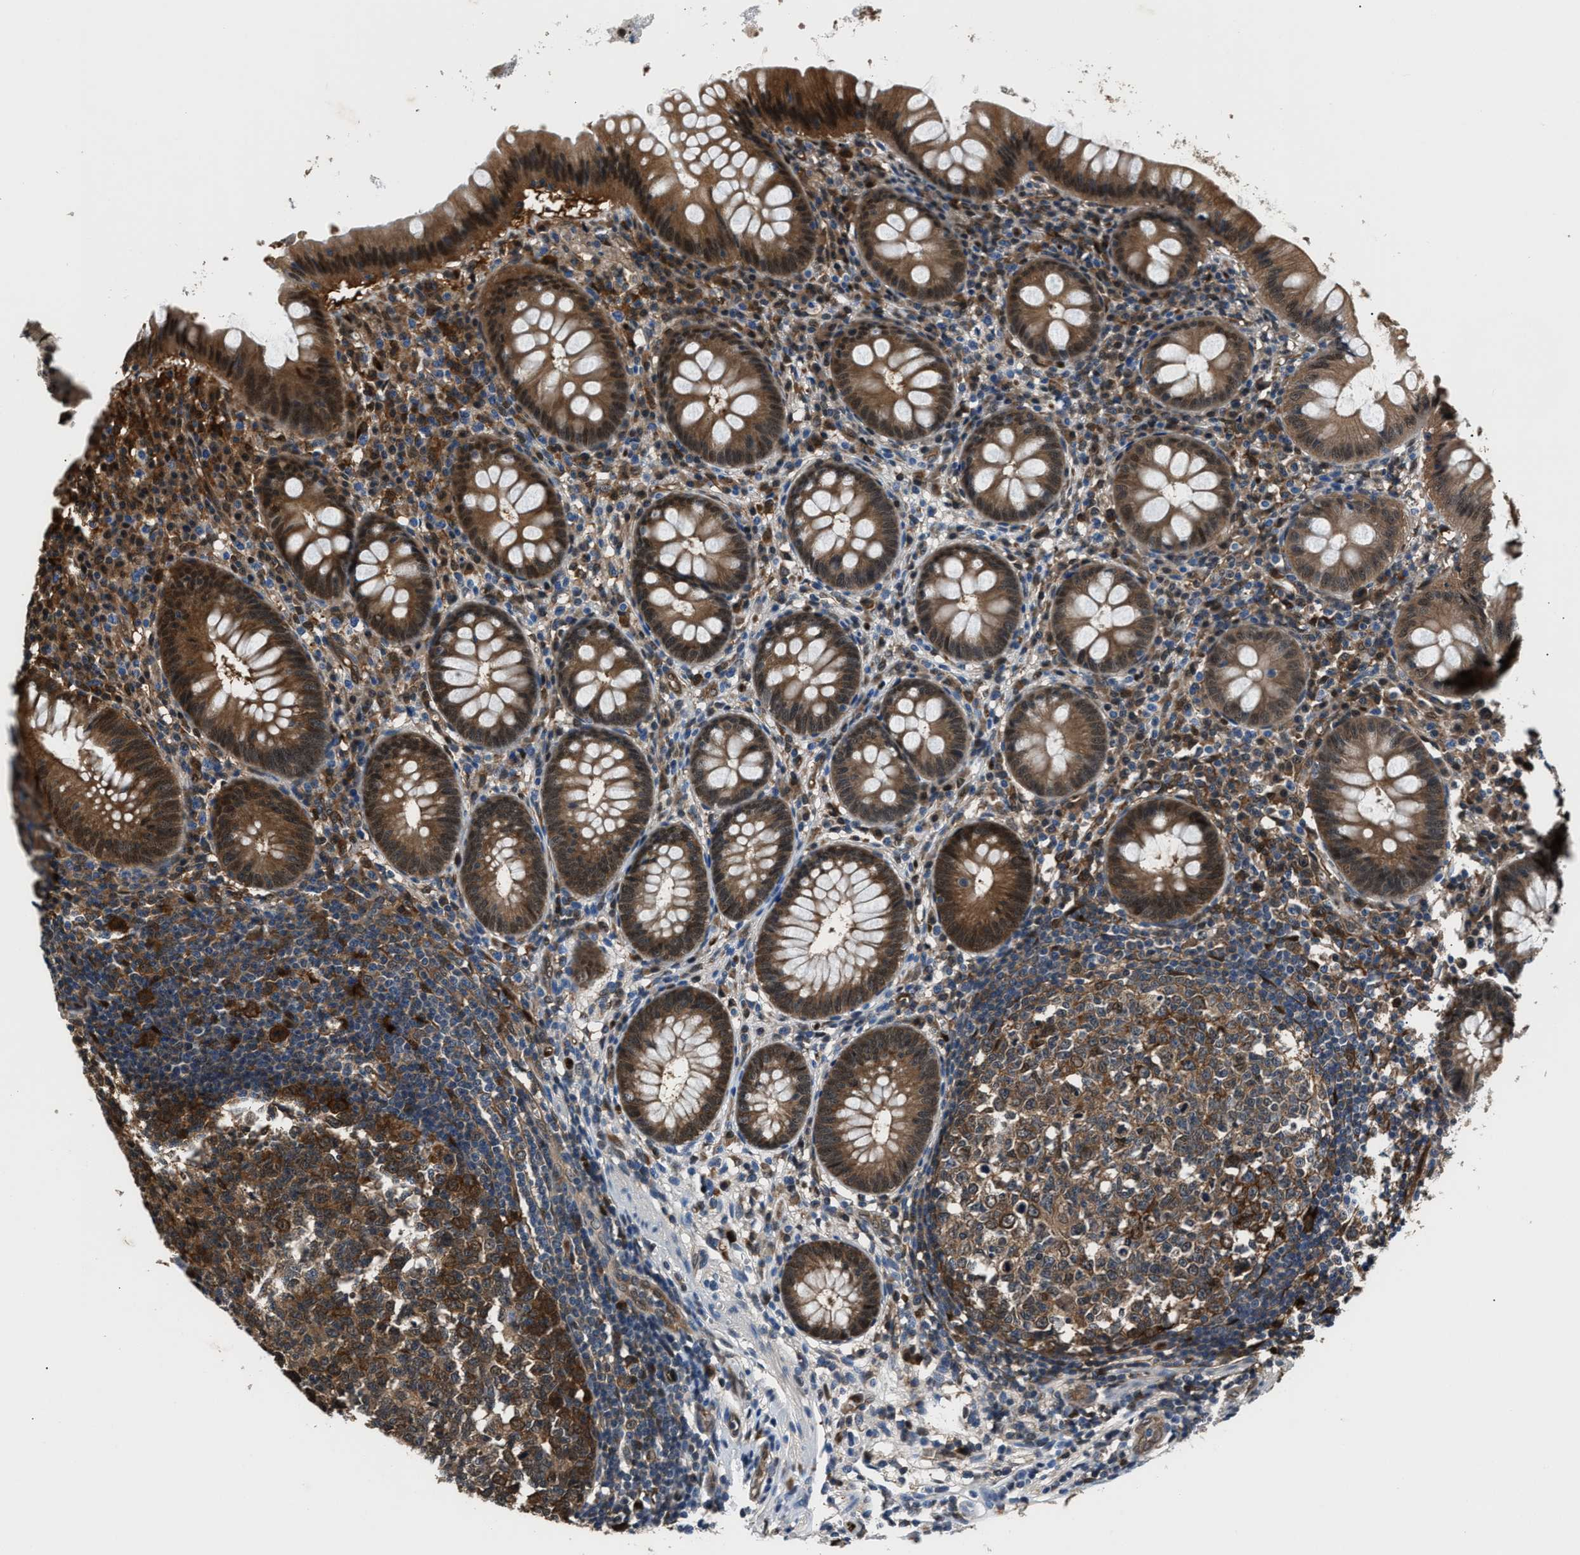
{"staining": {"intensity": "moderate", "quantity": ">75%", "location": "cytoplasmic/membranous"}, "tissue": "appendix", "cell_type": "Glandular cells", "image_type": "normal", "snomed": [{"axis": "morphology", "description": "Normal tissue, NOS"}, {"axis": "topography", "description": "Appendix"}], "caption": "Immunohistochemical staining of normal human appendix reveals medium levels of moderate cytoplasmic/membranous staining in approximately >75% of glandular cells. (DAB (3,3'-diaminobenzidine) = brown stain, brightfield microscopy at high magnification).", "gene": "PPA1", "patient": {"sex": "male", "age": 56}}